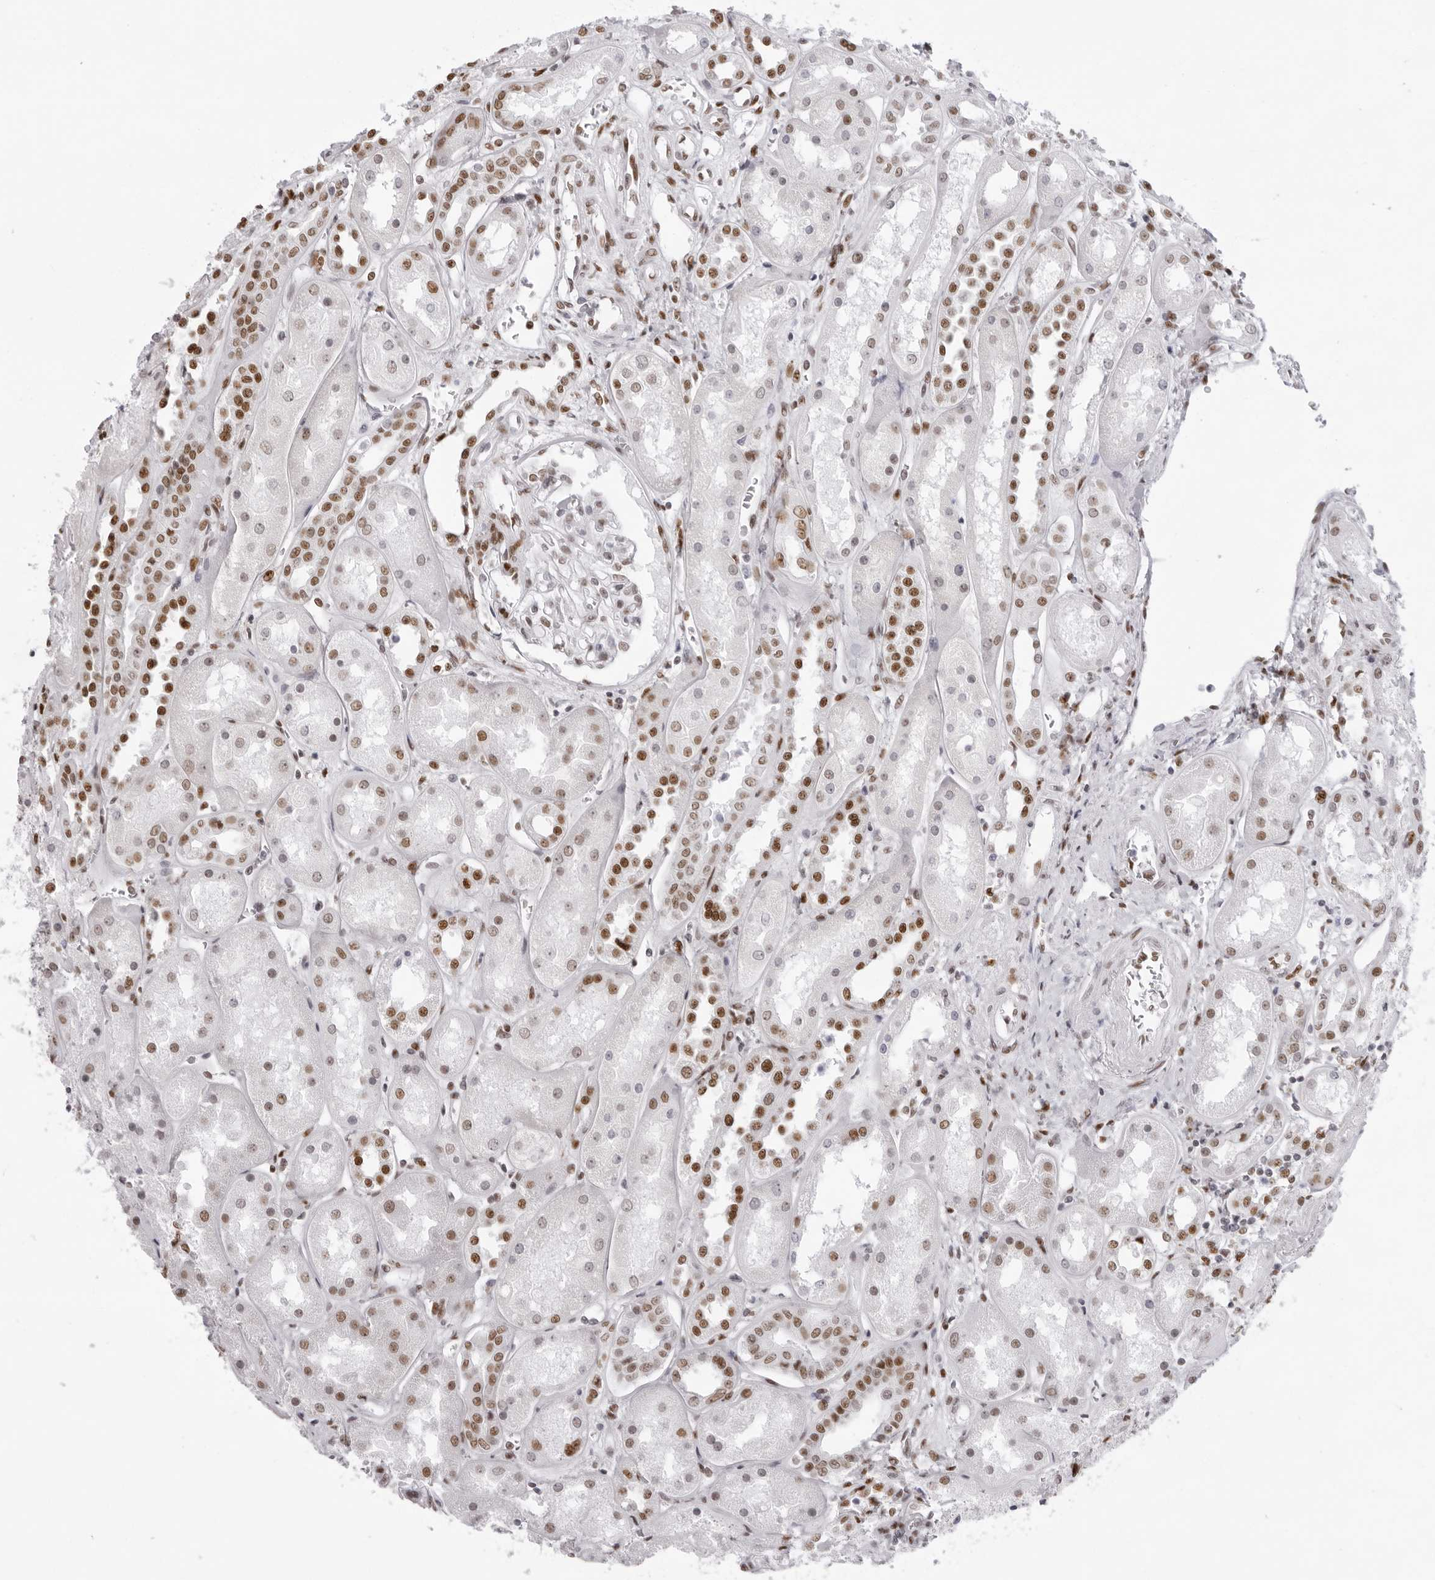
{"staining": {"intensity": "moderate", "quantity": "25%-75%", "location": "nuclear"}, "tissue": "kidney", "cell_type": "Cells in glomeruli", "image_type": "normal", "snomed": [{"axis": "morphology", "description": "Normal tissue, NOS"}, {"axis": "topography", "description": "Kidney"}], "caption": "Protein expression analysis of unremarkable human kidney reveals moderate nuclear expression in approximately 25%-75% of cells in glomeruli. Immunohistochemistry (ihc) stains the protein of interest in brown and the nuclei are stained blue.", "gene": "IRF2BP2", "patient": {"sex": "male", "age": 70}}